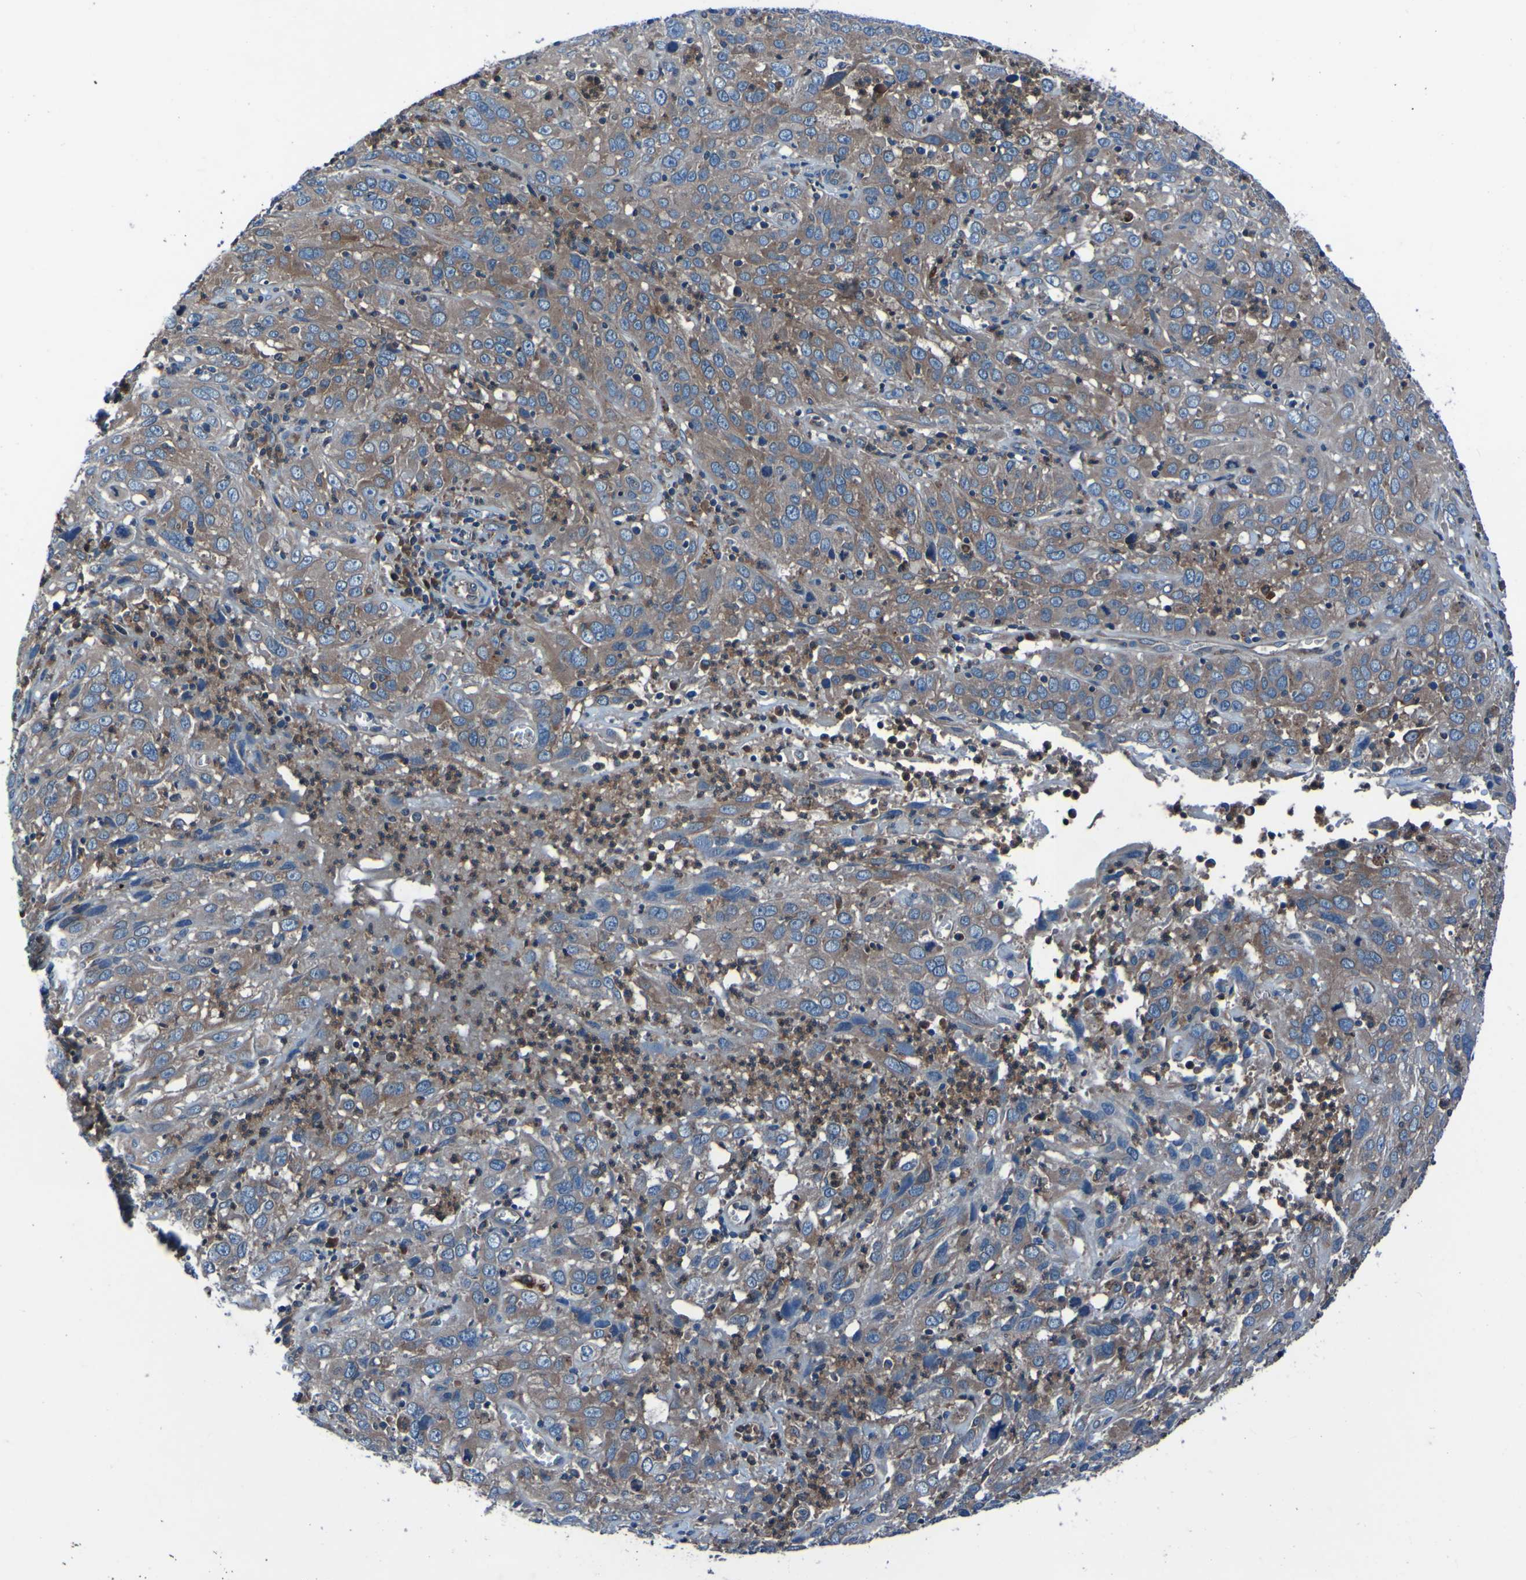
{"staining": {"intensity": "moderate", "quantity": ">75%", "location": "cytoplasmic/membranous"}, "tissue": "cervical cancer", "cell_type": "Tumor cells", "image_type": "cancer", "snomed": [{"axis": "morphology", "description": "Squamous cell carcinoma, NOS"}, {"axis": "topography", "description": "Cervix"}], "caption": "This is a photomicrograph of immunohistochemistry staining of squamous cell carcinoma (cervical), which shows moderate positivity in the cytoplasmic/membranous of tumor cells.", "gene": "RAB5B", "patient": {"sex": "female", "age": 32}}